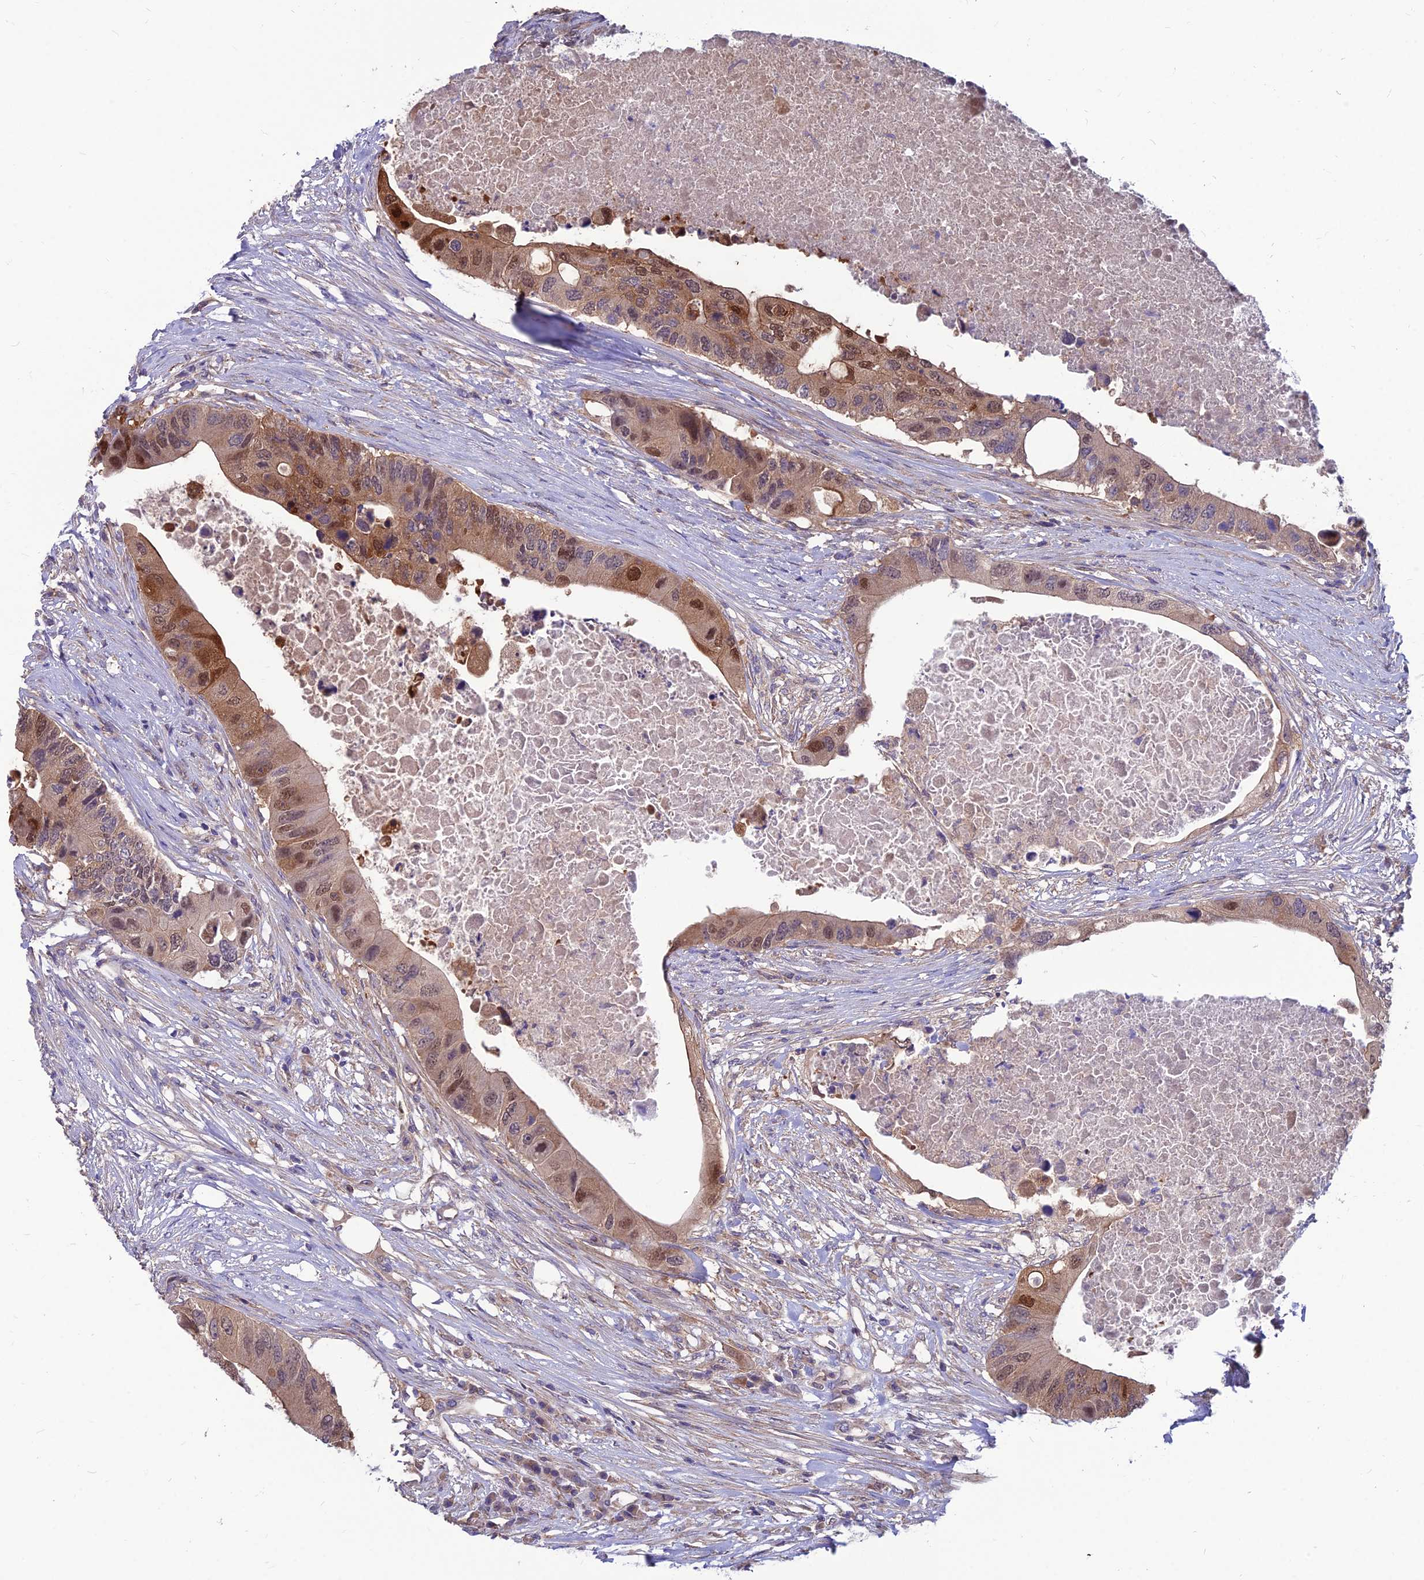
{"staining": {"intensity": "strong", "quantity": "25%-75%", "location": "cytoplasmic/membranous,nuclear"}, "tissue": "colorectal cancer", "cell_type": "Tumor cells", "image_type": "cancer", "snomed": [{"axis": "morphology", "description": "Adenocarcinoma, NOS"}, {"axis": "topography", "description": "Colon"}], "caption": "Immunohistochemistry (IHC) image of human colorectal cancer (adenocarcinoma) stained for a protein (brown), which displays high levels of strong cytoplasmic/membranous and nuclear staining in about 25%-75% of tumor cells.", "gene": "MVD", "patient": {"sex": "male", "age": 71}}